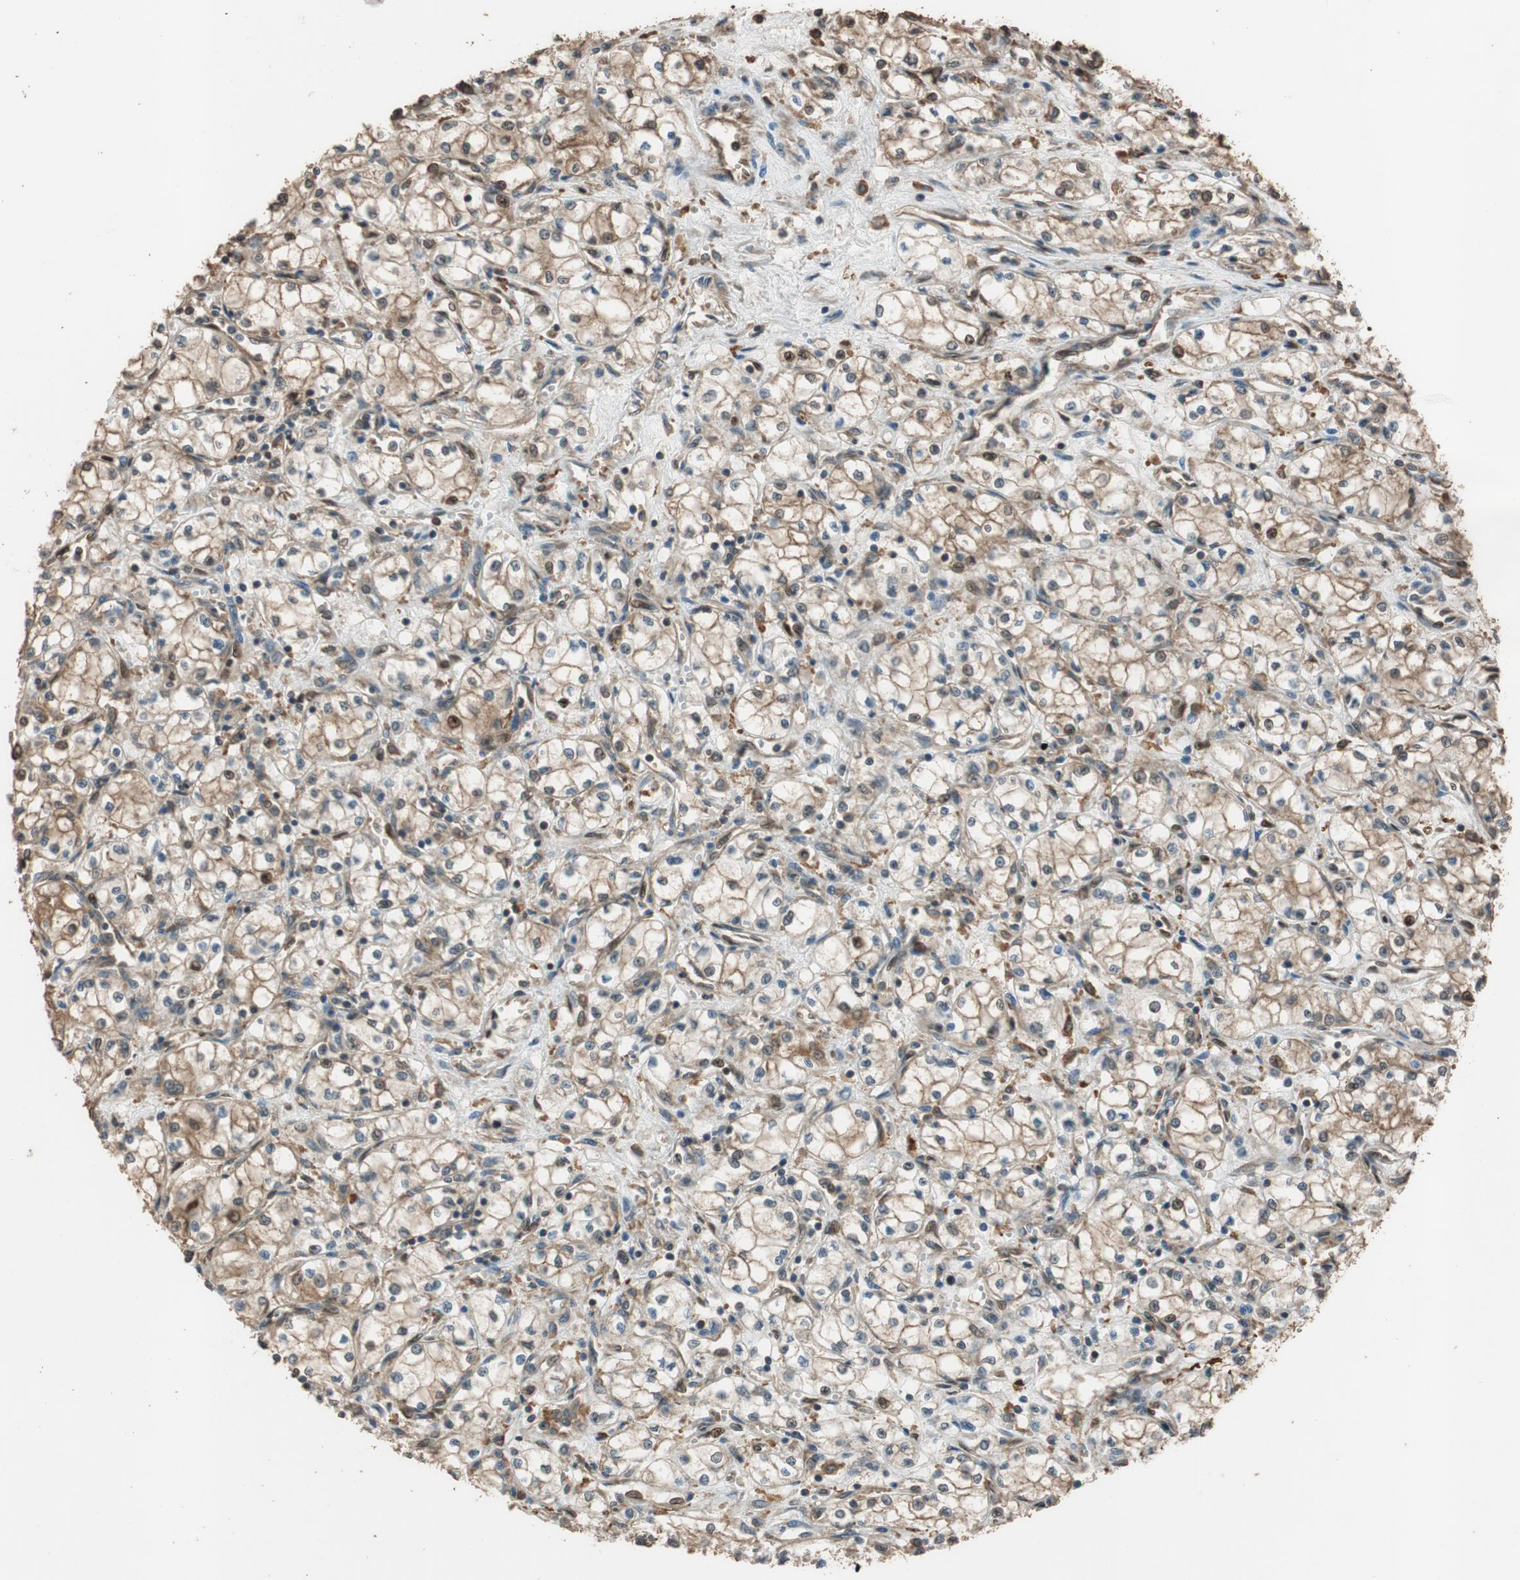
{"staining": {"intensity": "weak", "quantity": ">75%", "location": "cytoplasmic/membranous,nuclear"}, "tissue": "renal cancer", "cell_type": "Tumor cells", "image_type": "cancer", "snomed": [{"axis": "morphology", "description": "Normal tissue, NOS"}, {"axis": "morphology", "description": "Adenocarcinoma, NOS"}, {"axis": "topography", "description": "Kidney"}], "caption": "Immunohistochemistry (IHC) histopathology image of neoplastic tissue: renal cancer (adenocarcinoma) stained using immunohistochemistry displays low levels of weak protein expression localized specifically in the cytoplasmic/membranous and nuclear of tumor cells, appearing as a cytoplasmic/membranous and nuclear brown color.", "gene": "MST1R", "patient": {"sex": "male", "age": 59}}